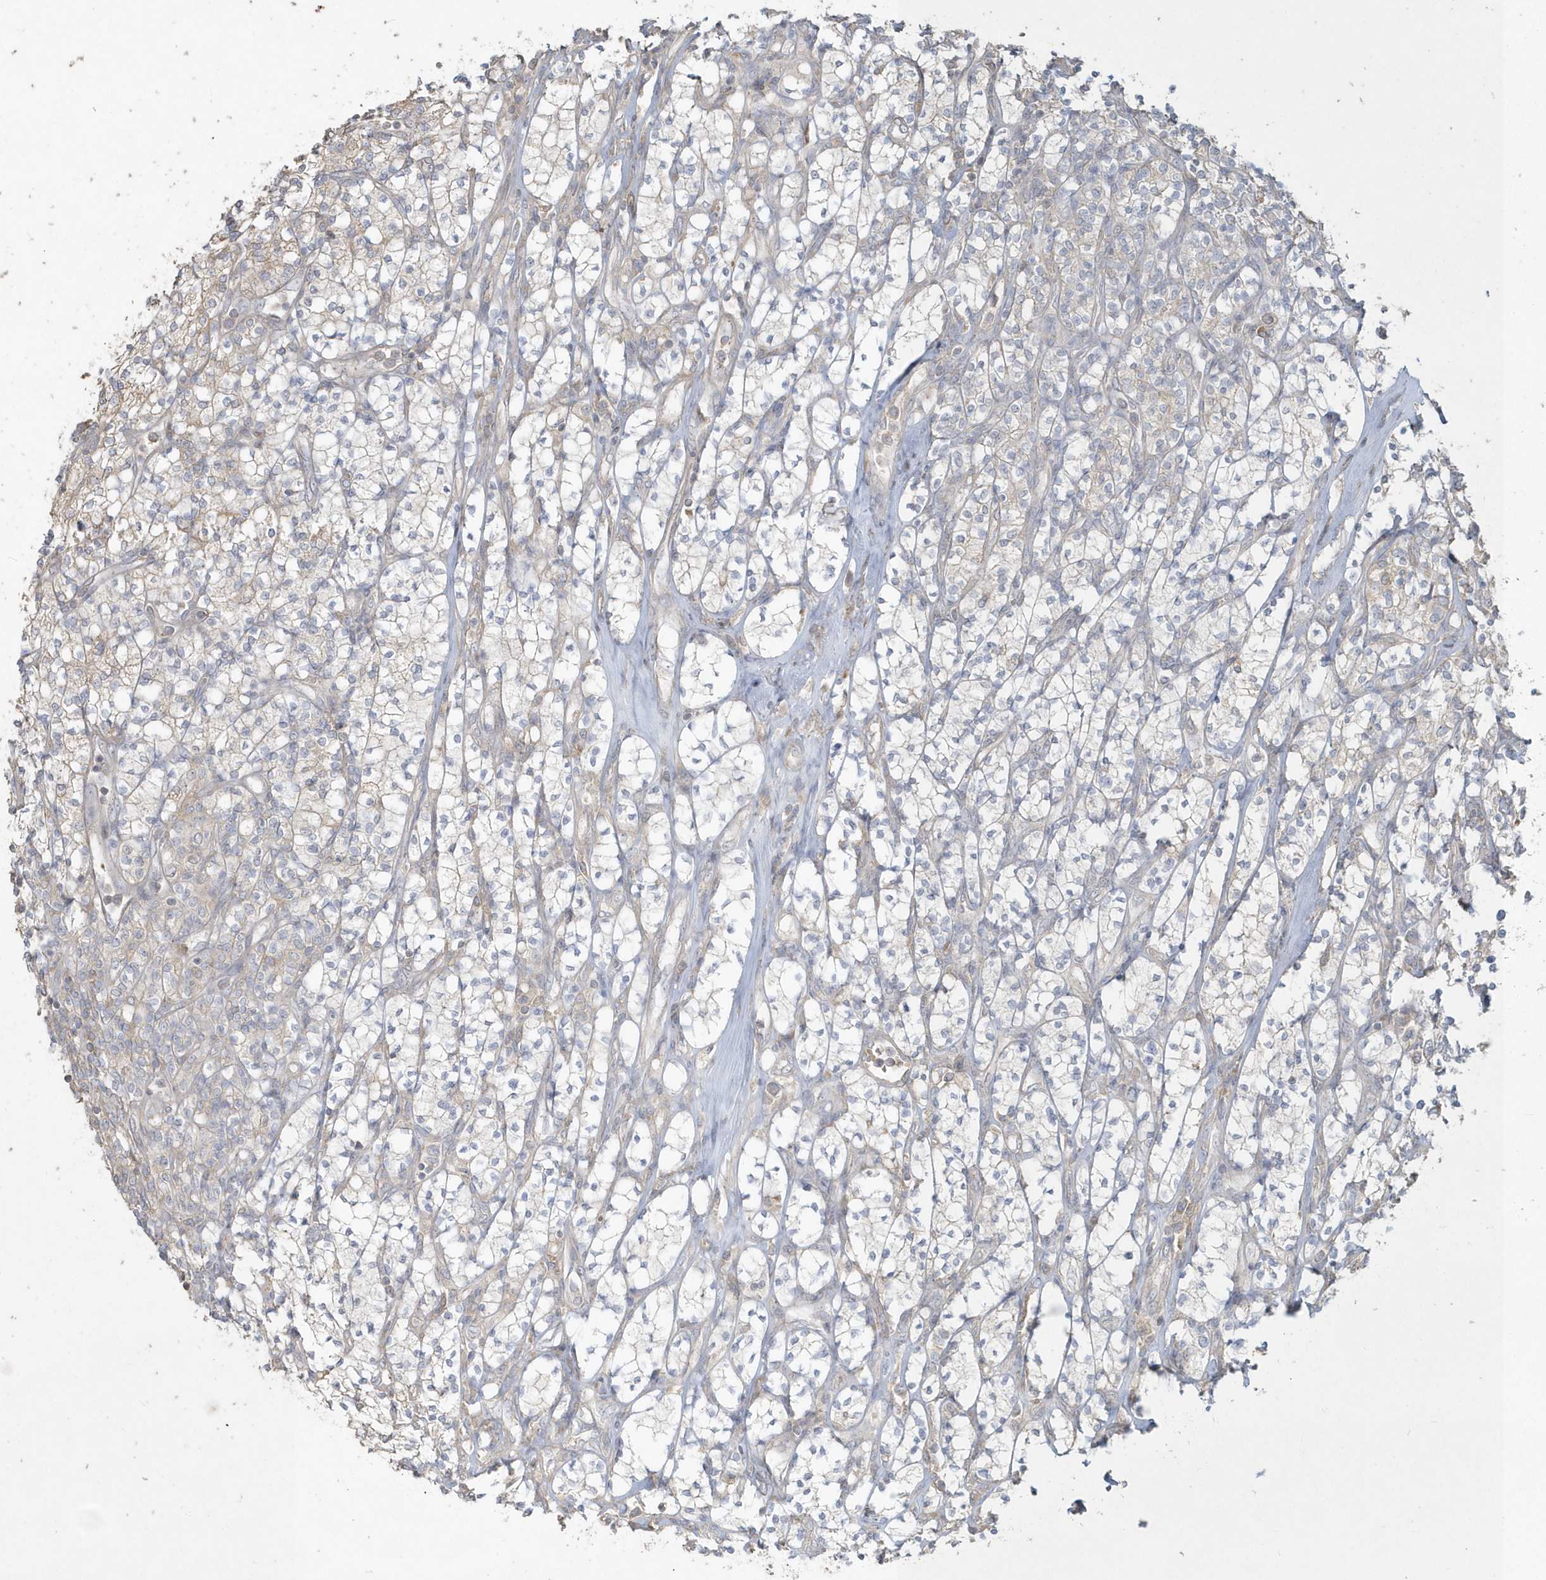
{"staining": {"intensity": "weak", "quantity": "<25%", "location": "cytoplasmic/membranous"}, "tissue": "renal cancer", "cell_type": "Tumor cells", "image_type": "cancer", "snomed": [{"axis": "morphology", "description": "Adenocarcinoma, NOS"}, {"axis": "topography", "description": "Kidney"}], "caption": "This is a histopathology image of immunohistochemistry (IHC) staining of renal adenocarcinoma, which shows no expression in tumor cells.", "gene": "BLTP3A", "patient": {"sex": "male", "age": 77}}